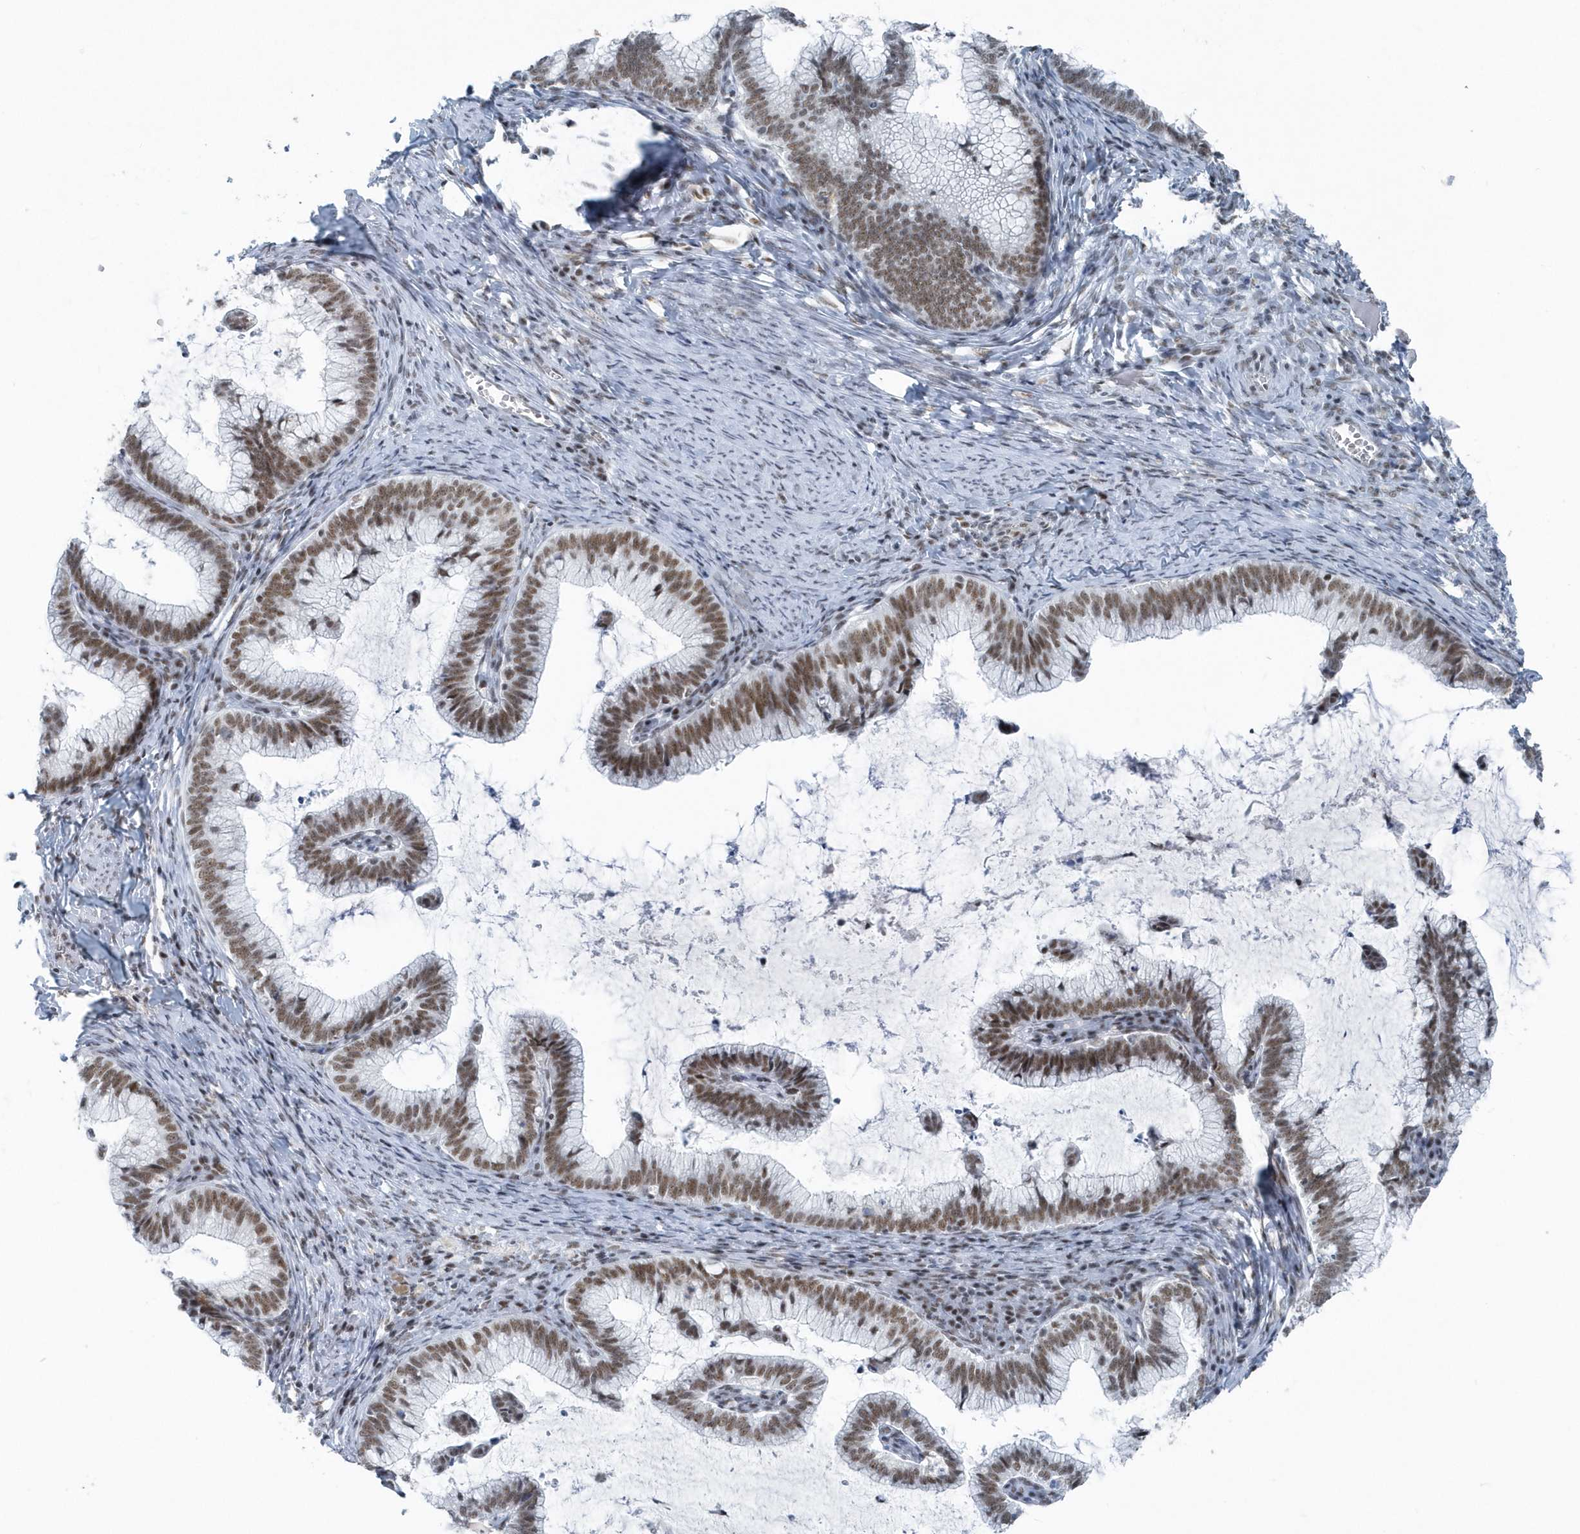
{"staining": {"intensity": "moderate", "quantity": ">75%", "location": "nuclear"}, "tissue": "cervical cancer", "cell_type": "Tumor cells", "image_type": "cancer", "snomed": [{"axis": "morphology", "description": "Adenocarcinoma, NOS"}, {"axis": "topography", "description": "Cervix"}], "caption": "A medium amount of moderate nuclear positivity is seen in approximately >75% of tumor cells in cervical adenocarcinoma tissue.", "gene": "FIP1L1", "patient": {"sex": "female", "age": 36}}